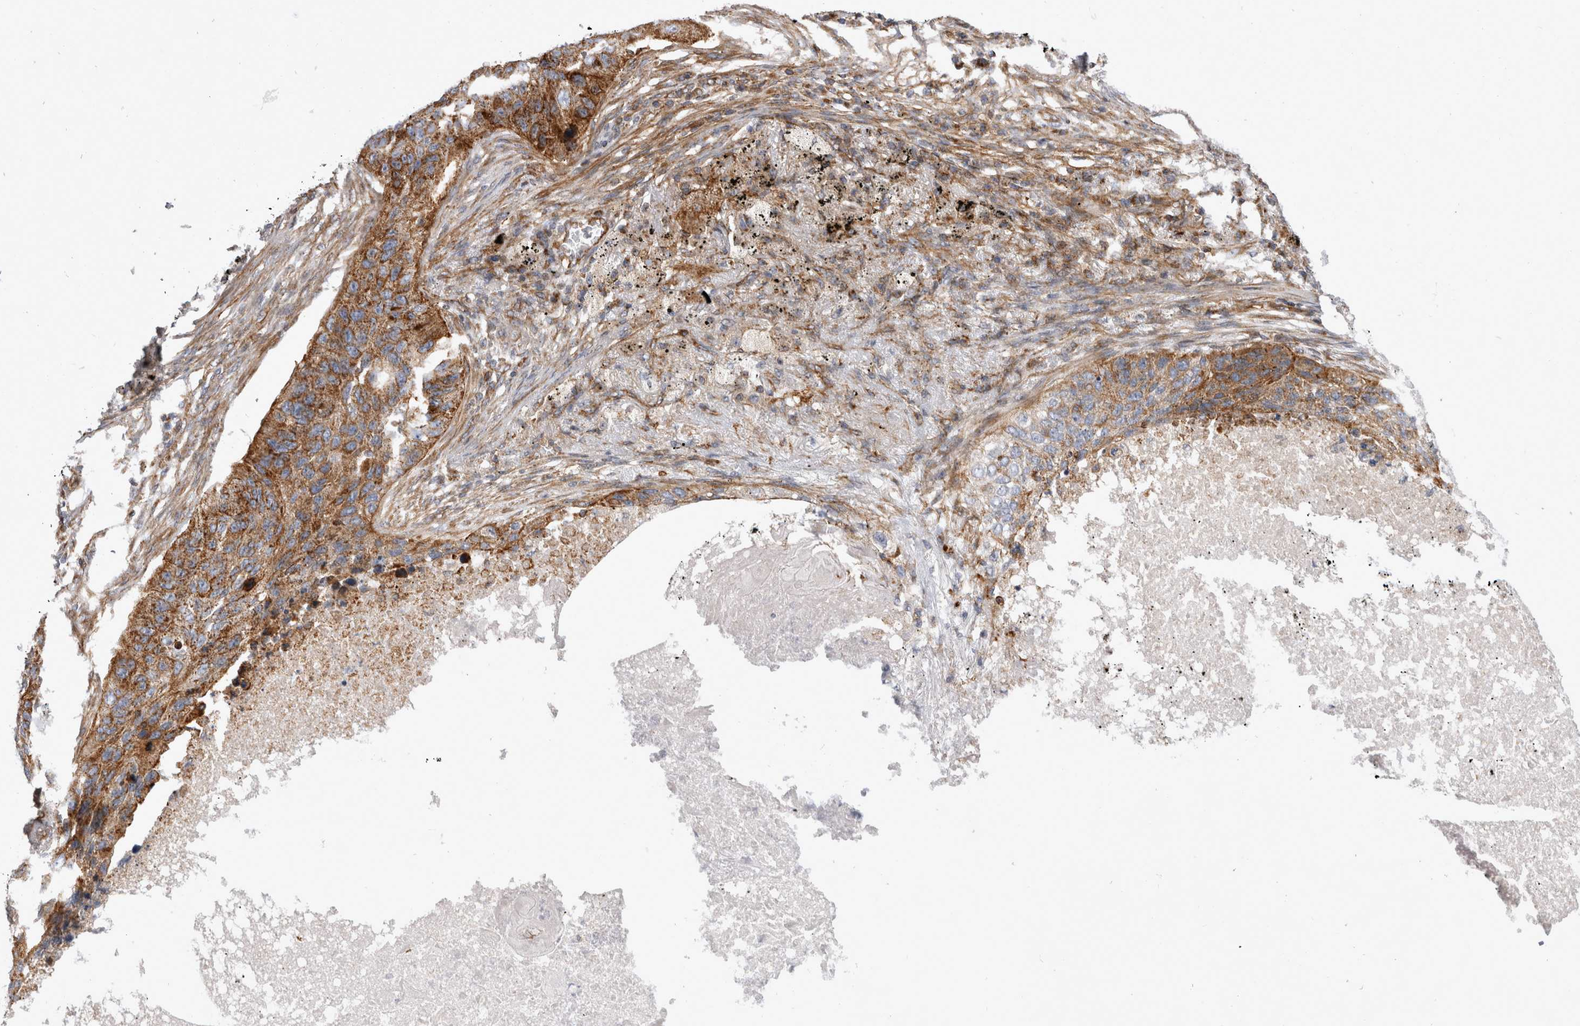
{"staining": {"intensity": "moderate", "quantity": ">75%", "location": "cytoplasmic/membranous"}, "tissue": "lung cancer", "cell_type": "Tumor cells", "image_type": "cancer", "snomed": [{"axis": "morphology", "description": "Squamous cell carcinoma, NOS"}, {"axis": "topography", "description": "Lung"}], "caption": "Immunohistochemistry (IHC) of human lung cancer (squamous cell carcinoma) reveals medium levels of moderate cytoplasmic/membranous expression in approximately >75% of tumor cells.", "gene": "TSPOAP1", "patient": {"sex": "female", "age": 63}}